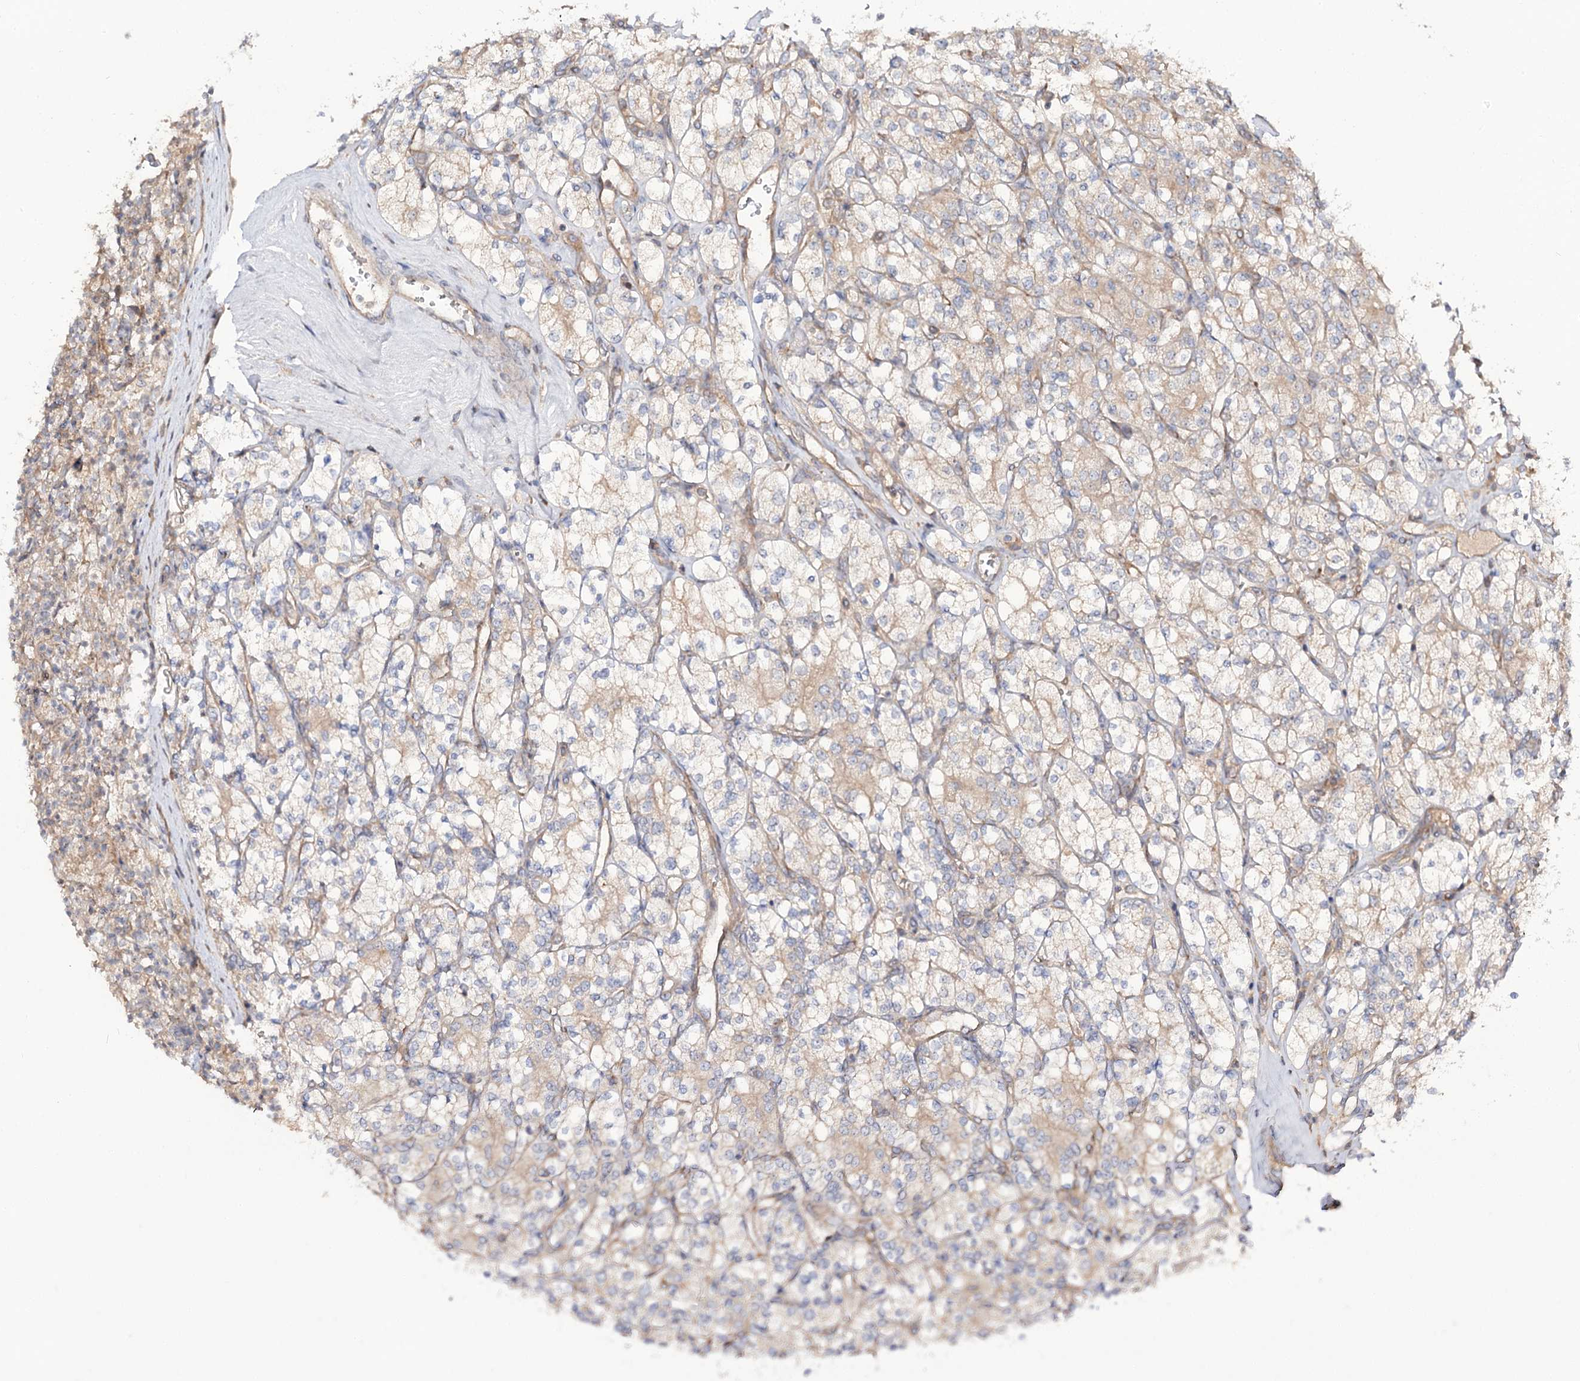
{"staining": {"intensity": "weak", "quantity": "25%-75%", "location": "cytoplasmic/membranous"}, "tissue": "renal cancer", "cell_type": "Tumor cells", "image_type": "cancer", "snomed": [{"axis": "morphology", "description": "Adenocarcinoma, NOS"}, {"axis": "topography", "description": "Kidney"}], "caption": "A low amount of weak cytoplasmic/membranous expression is seen in about 25%-75% of tumor cells in renal adenocarcinoma tissue.", "gene": "C11orf80", "patient": {"sex": "male", "age": 77}}